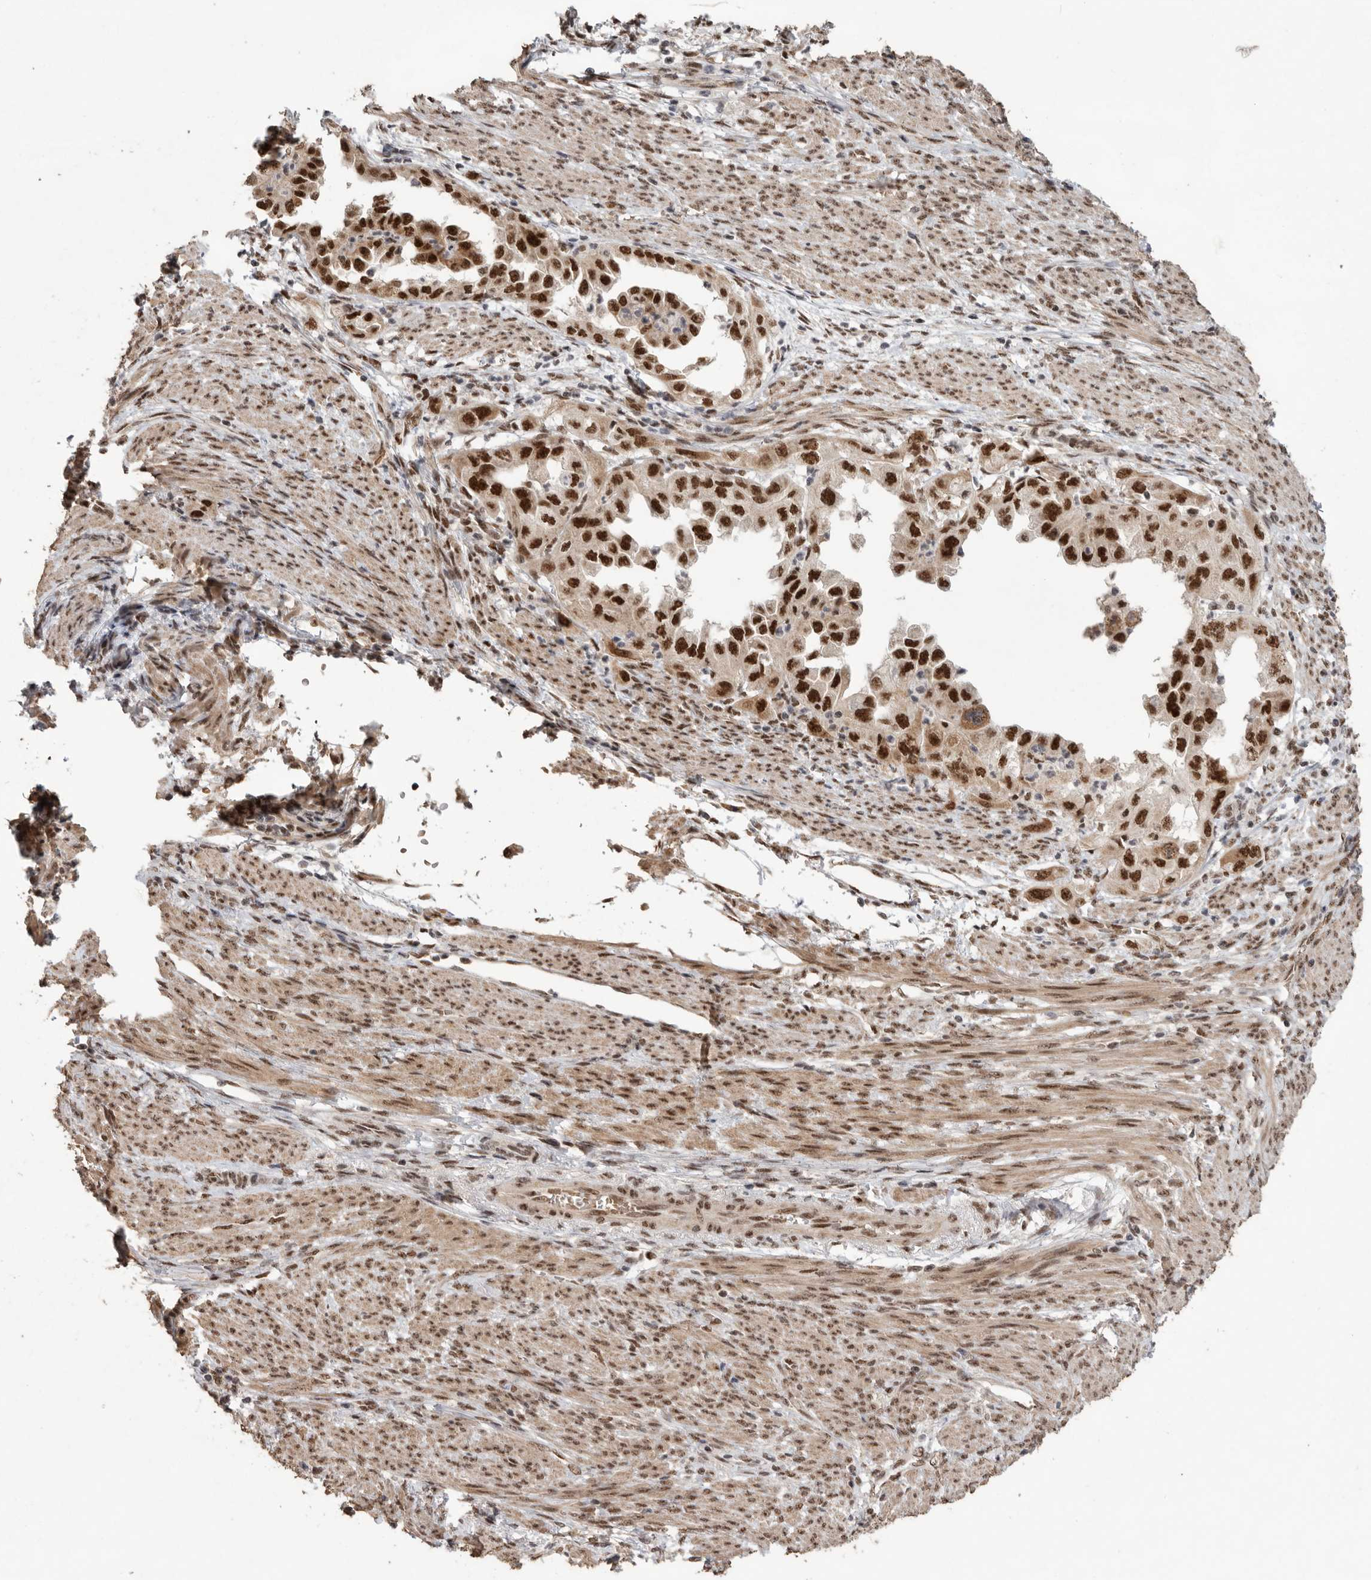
{"staining": {"intensity": "strong", "quantity": ">75%", "location": "nuclear"}, "tissue": "endometrial cancer", "cell_type": "Tumor cells", "image_type": "cancer", "snomed": [{"axis": "morphology", "description": "Adenocarcinoma, NOS"}, {"axis": "topography", "description": "Endometrium"}], "caption": "An image of human endometrial cancer stained for a protein displays strong nuclear brown staining in tumor cells.", "gene": "PPP1R10", "patient": {"sex": "female", "age": 85}}